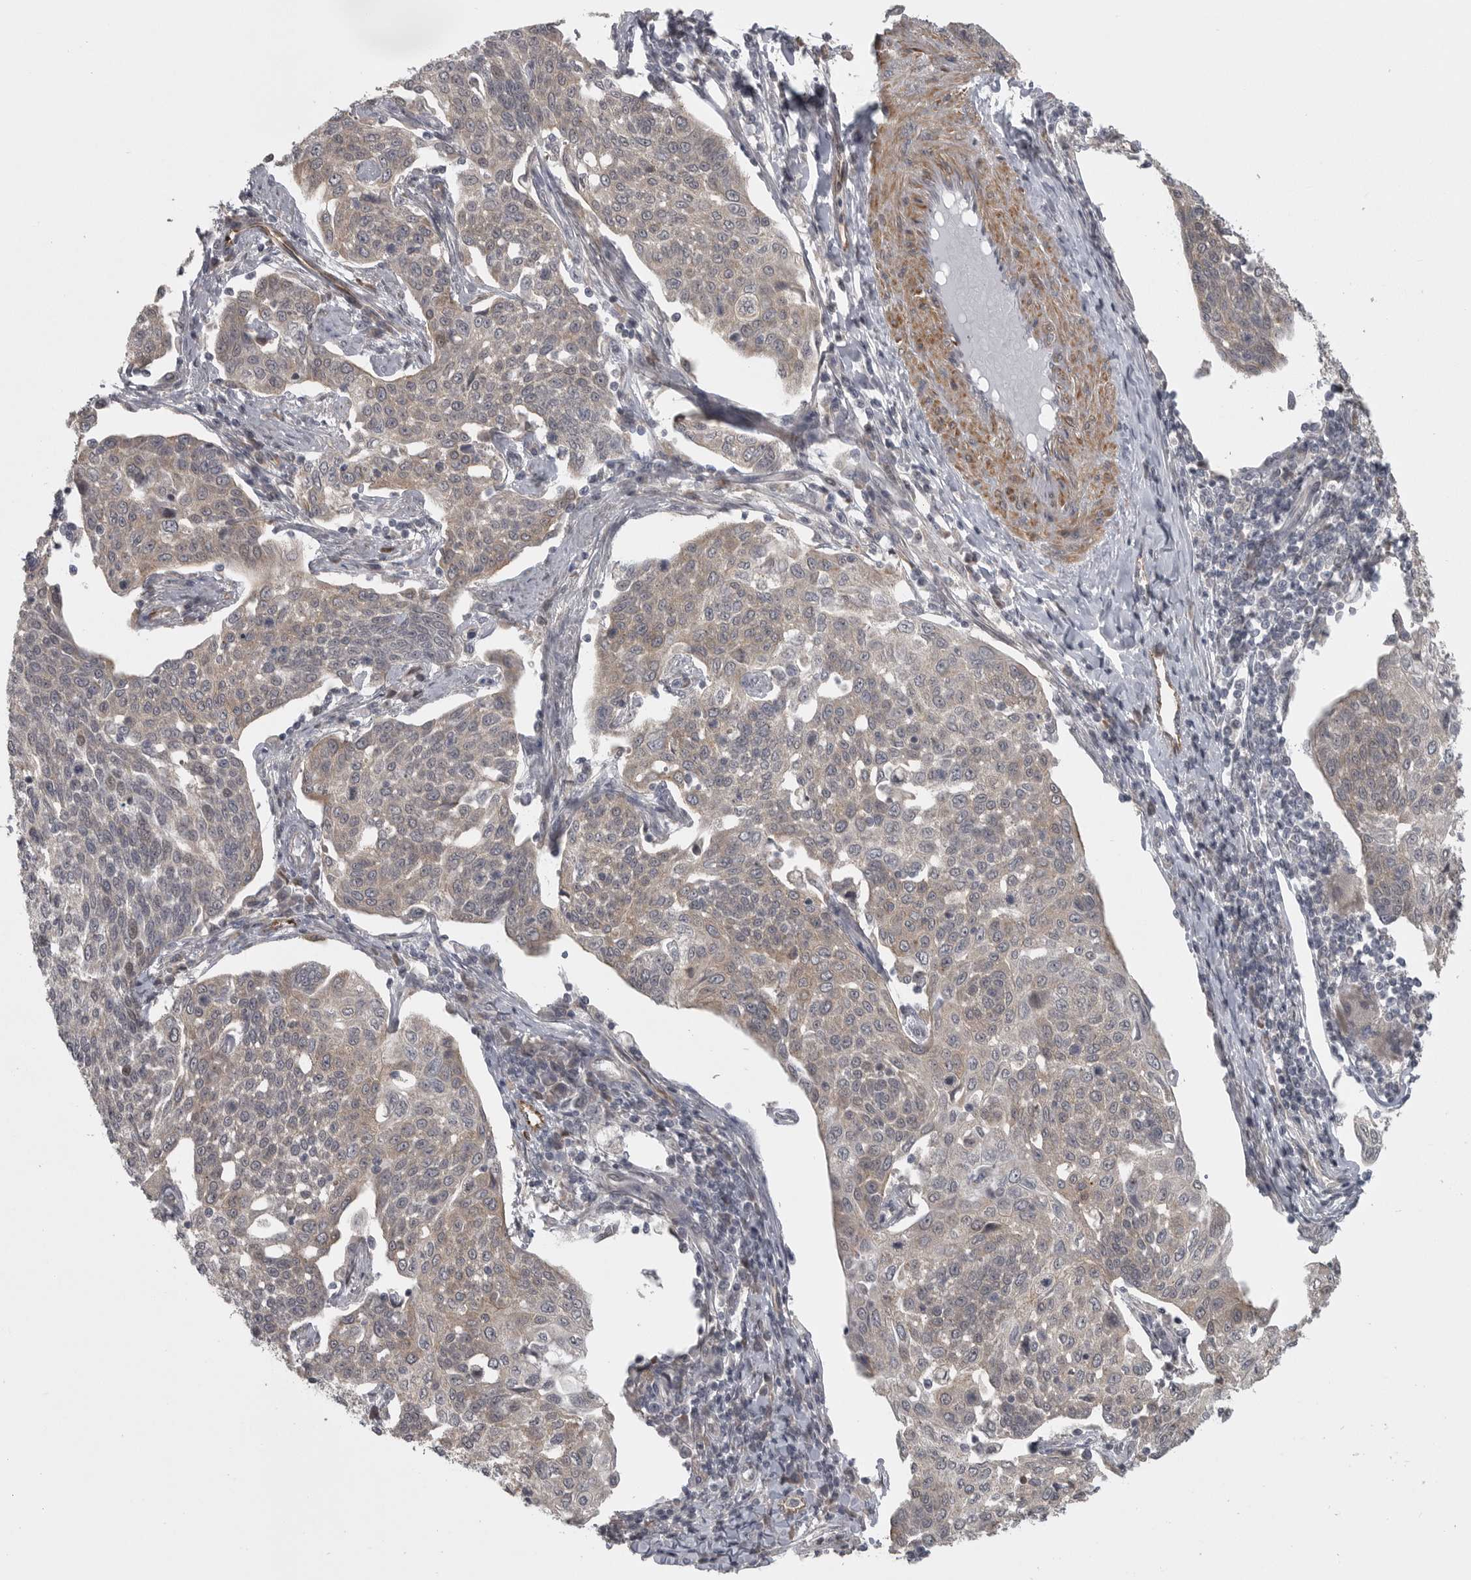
{"staining": {"intensity": "weak", "quantity": "25%-75%", "location": "cytoplasmic/membranous"}, "tissue": "cervical cancer", "cell_type": "Tumor cells", "image_type": "cancer", "snomed": [{"axis": "morphology", "description": "Squamous cell carcinoma, NOS"}, {"axis": "topography", "description": "Cervix"}], "caption": "This photomicrograph demonstrates squamous cell carcinoma (cervical) stained with immunohistochemistry (IHC) to label a protein in brown. The cytoplasmic/membranous of tumor cells show weak positivity for the protein. Nuclei are counter-stained blue.", "gene": "PPP1R9A", "patient": {"sex": "female", "age": 34}}